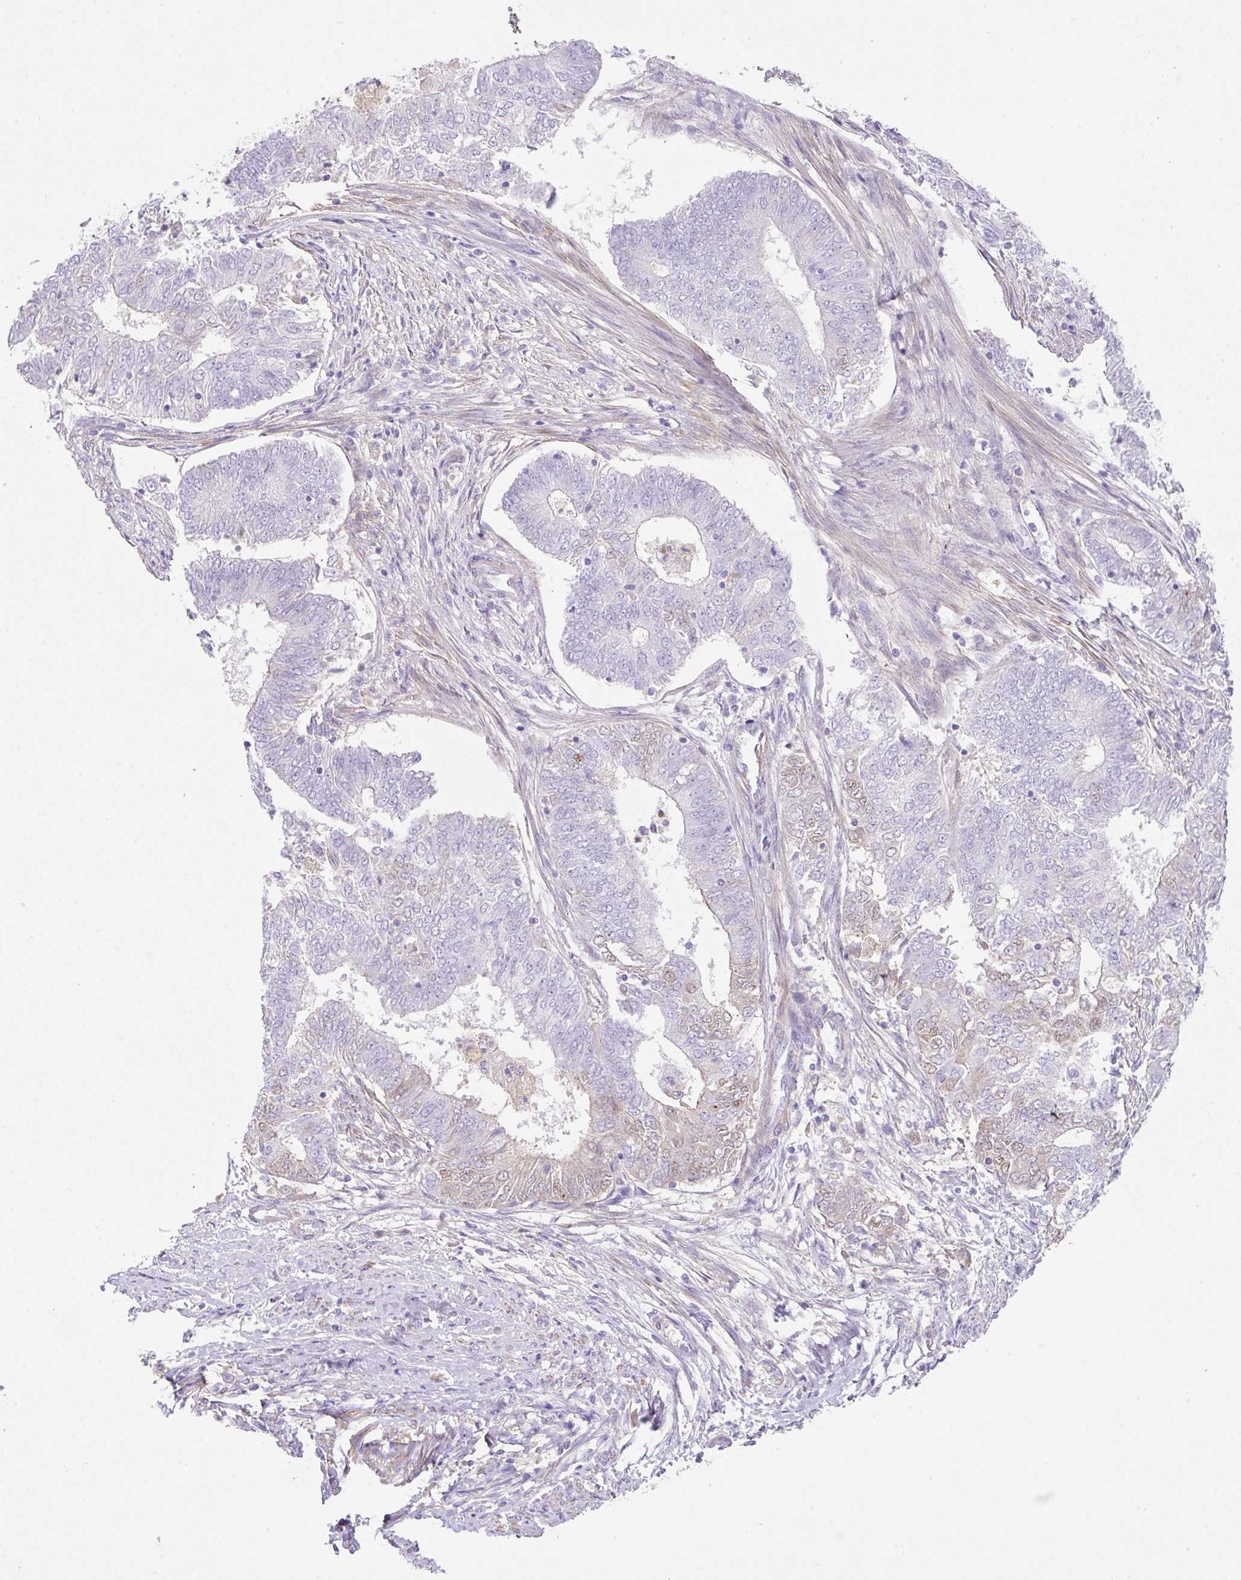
{"staining": {"intensity": "weak", "quantity": "<25%", "location": "nuclear"}, "tissue": "endometrial cancer", "cell_type": "Tumor cells", "image_type": "cancer", "snomed": [{"axis": "morphology", "description": "Adenocarcinoma, NOS"}, {"axis": "topography", "description": "Endometrium"}], "caption": "An immunohistochemistry histopathology image of adenocarcinoma (endometrial) is shown. There is no staining in tumor cells of adenocarcinoma (endometrial).", "gene": "TDRD15", "patient": {"sex": "female", "age": 62}}